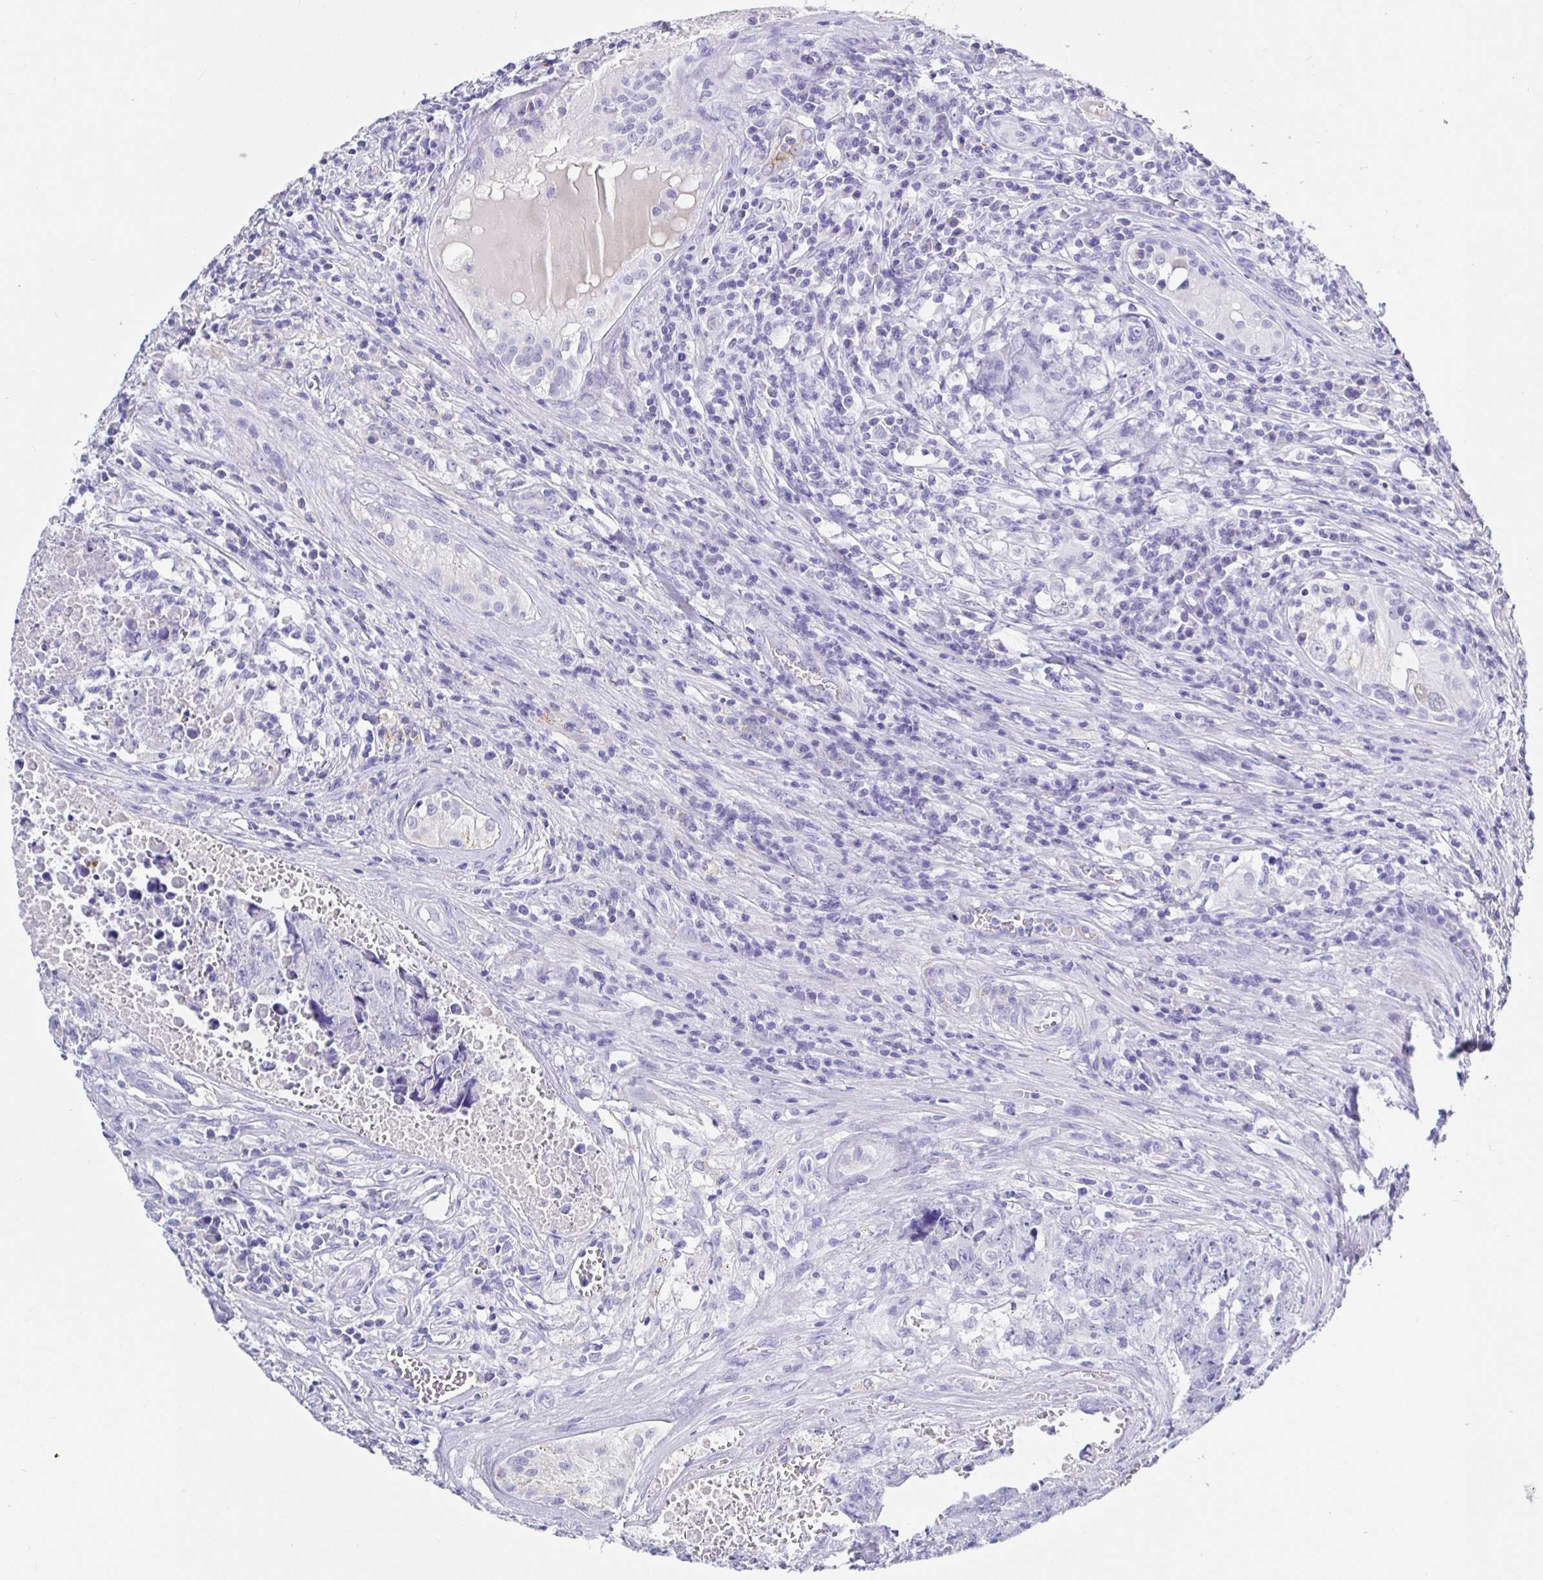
{"staining": {"intensity": "negative", "quantity": "none", "location": "none"}, "tissue": "testis cancer", "cell_type": "Tumor cells", "image_type": "cancer", "snomed": [{"axis": "morphology", "description": "Carcinoma, Embryonal, NOS"}, {"axis": "topography", "description": "Testis"}], "caption": "A high-resolution photomicrograph shows IHC staining of testis embryonal carcinoma, which demonstrates no significant positivity in tumor cells.", "gene": "MAOA", "patient": {"sex": "male", "age": 24}}